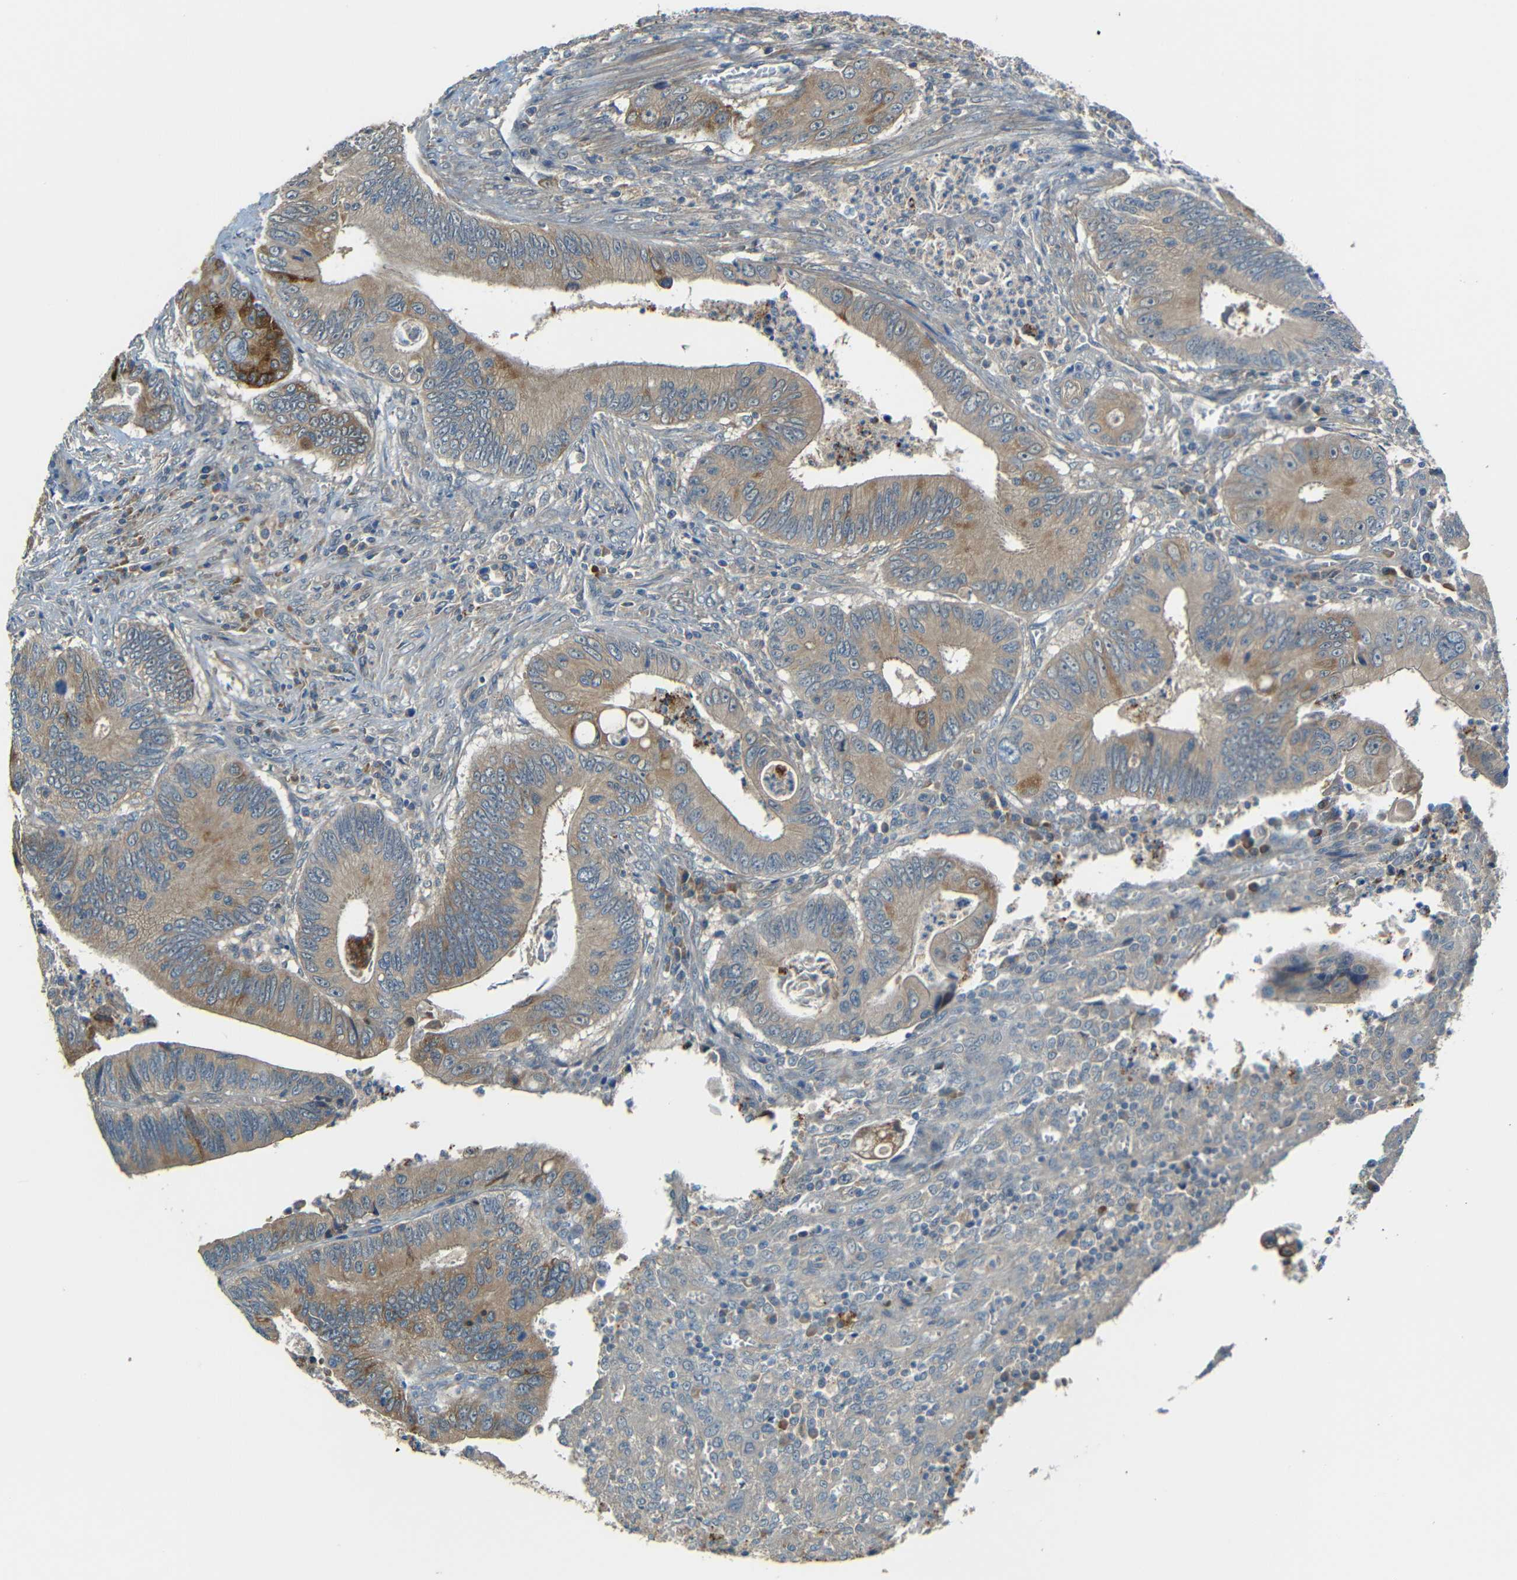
{"staining": {"intensity": "moderate", "quantity": ">75%", "location": "cytoplasmic/membranous"}, "tissue": "colorectal cancer", "cell_type": "Tumor cells", "image_type": "cancer", "snomed": [{"axis": "morphology", "description": "Inflammation, NOS"}, {"axis": "morphology", "description": "Adenocarcinoma, NOS"}, {"axis": "topography", "description": "Colon"}], "caption": "Immunohistochemical staining of colorectal adenocarcinoma reveals medium levels of moderate cytoplasmic/membranous positivity in approximately >75% of tumor cells.", "gene": "FNDC3A", "patient": {"sex": "male", "age": 72}}